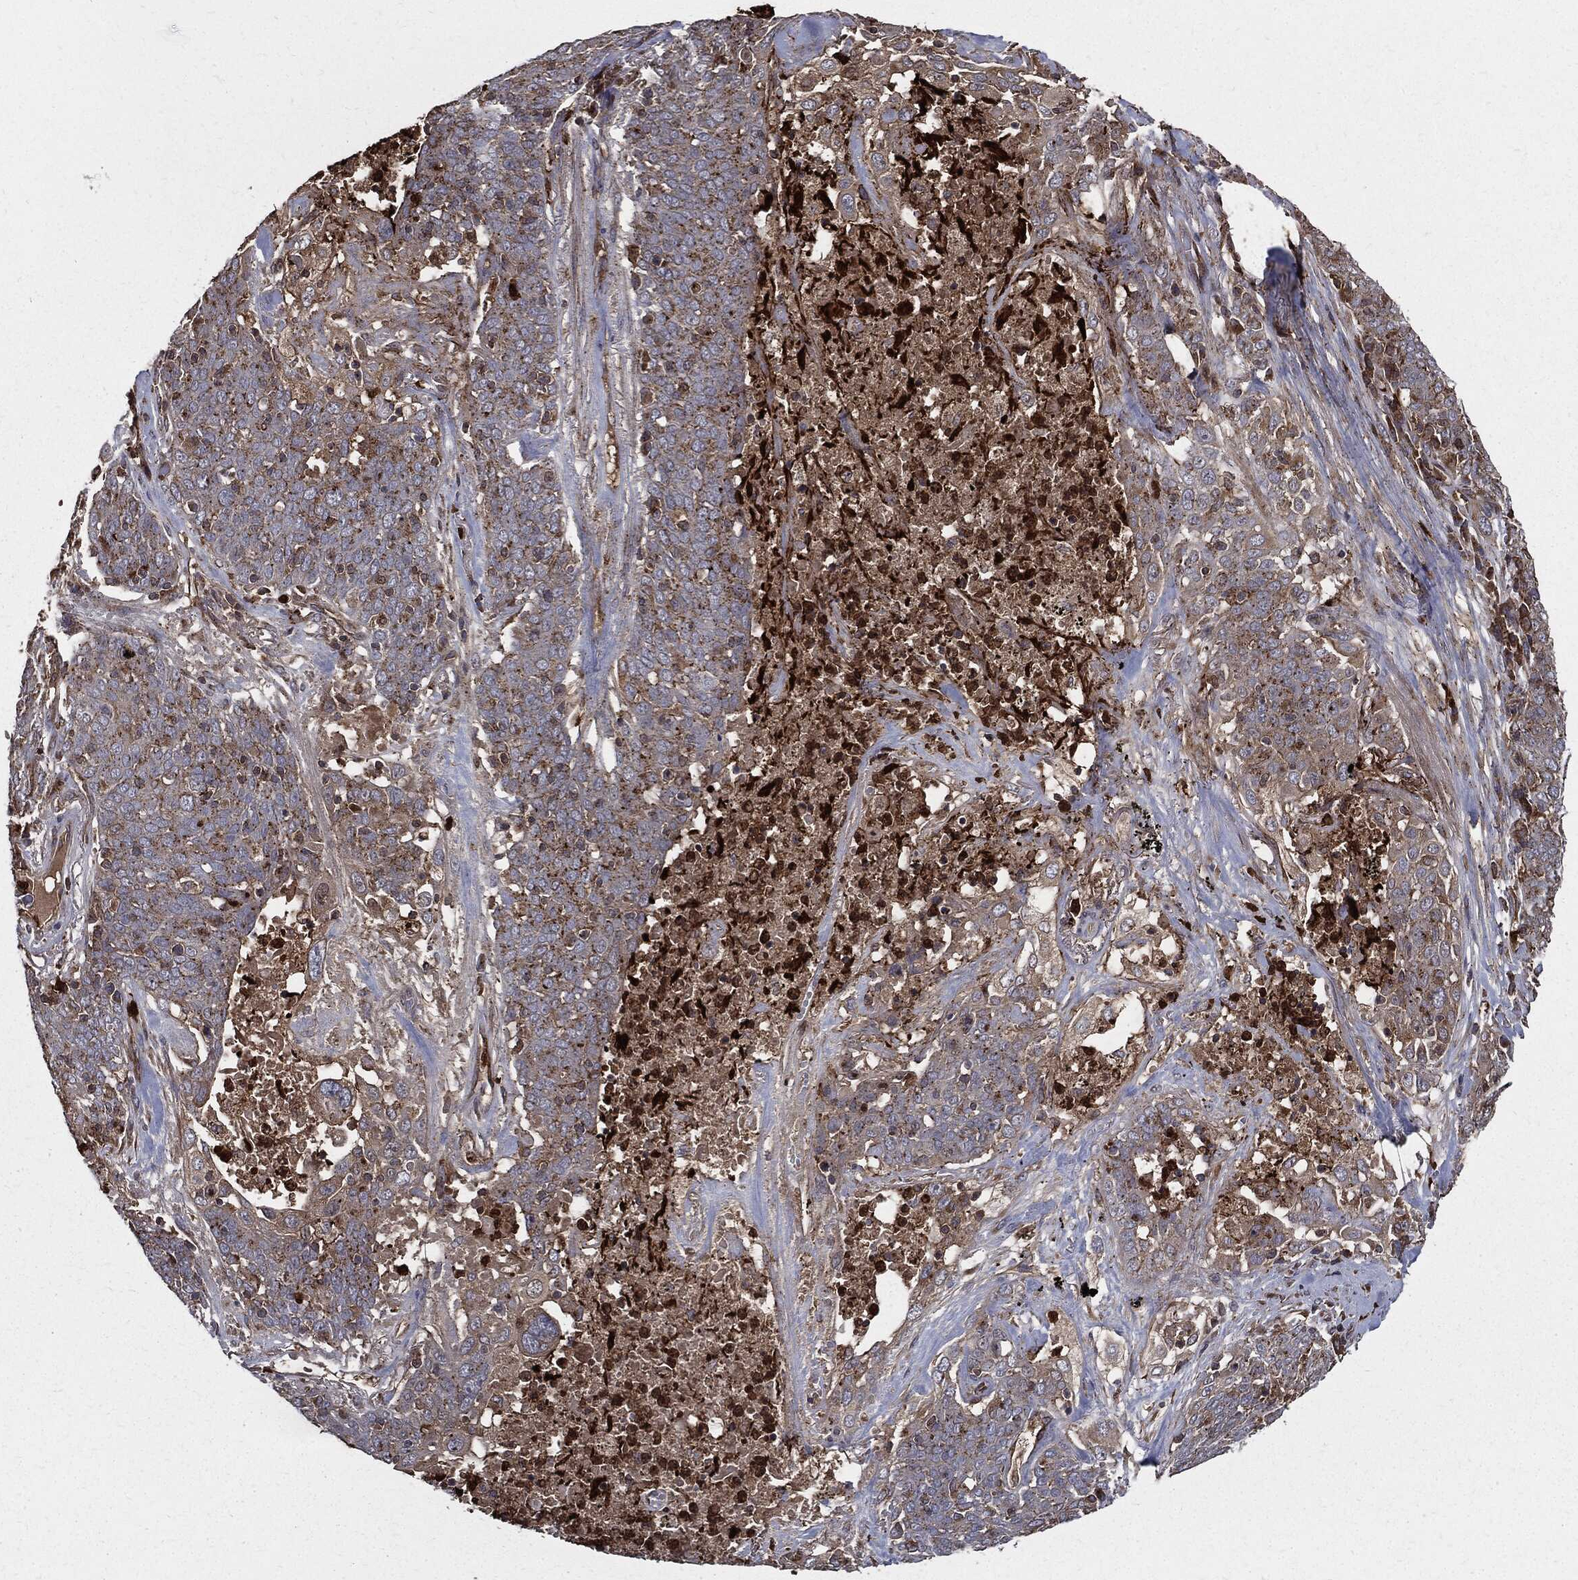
{"staining": {"intensity": "weak", "quantity": "25%-75%", "location": "cytoplasmic/membranous"}, "tissue": "lung cancer", "cell_type": "Tumor cells", "image_type": "cancer", "snomed": [{"axis": "morphology", "description": "Squamous cell carcinoma, NOS"}, {"axis": "topography", "description": "Lung"}], "caption": "Protein analysis of lung cancer (squamous cell carcinoma) tissue exhibits weak cytoplasmic/membranous staining in approximately 25%-75% of tumor cells.", "gene": "PDCD6IP", "patient": {"sex": "male", "age": 82}}